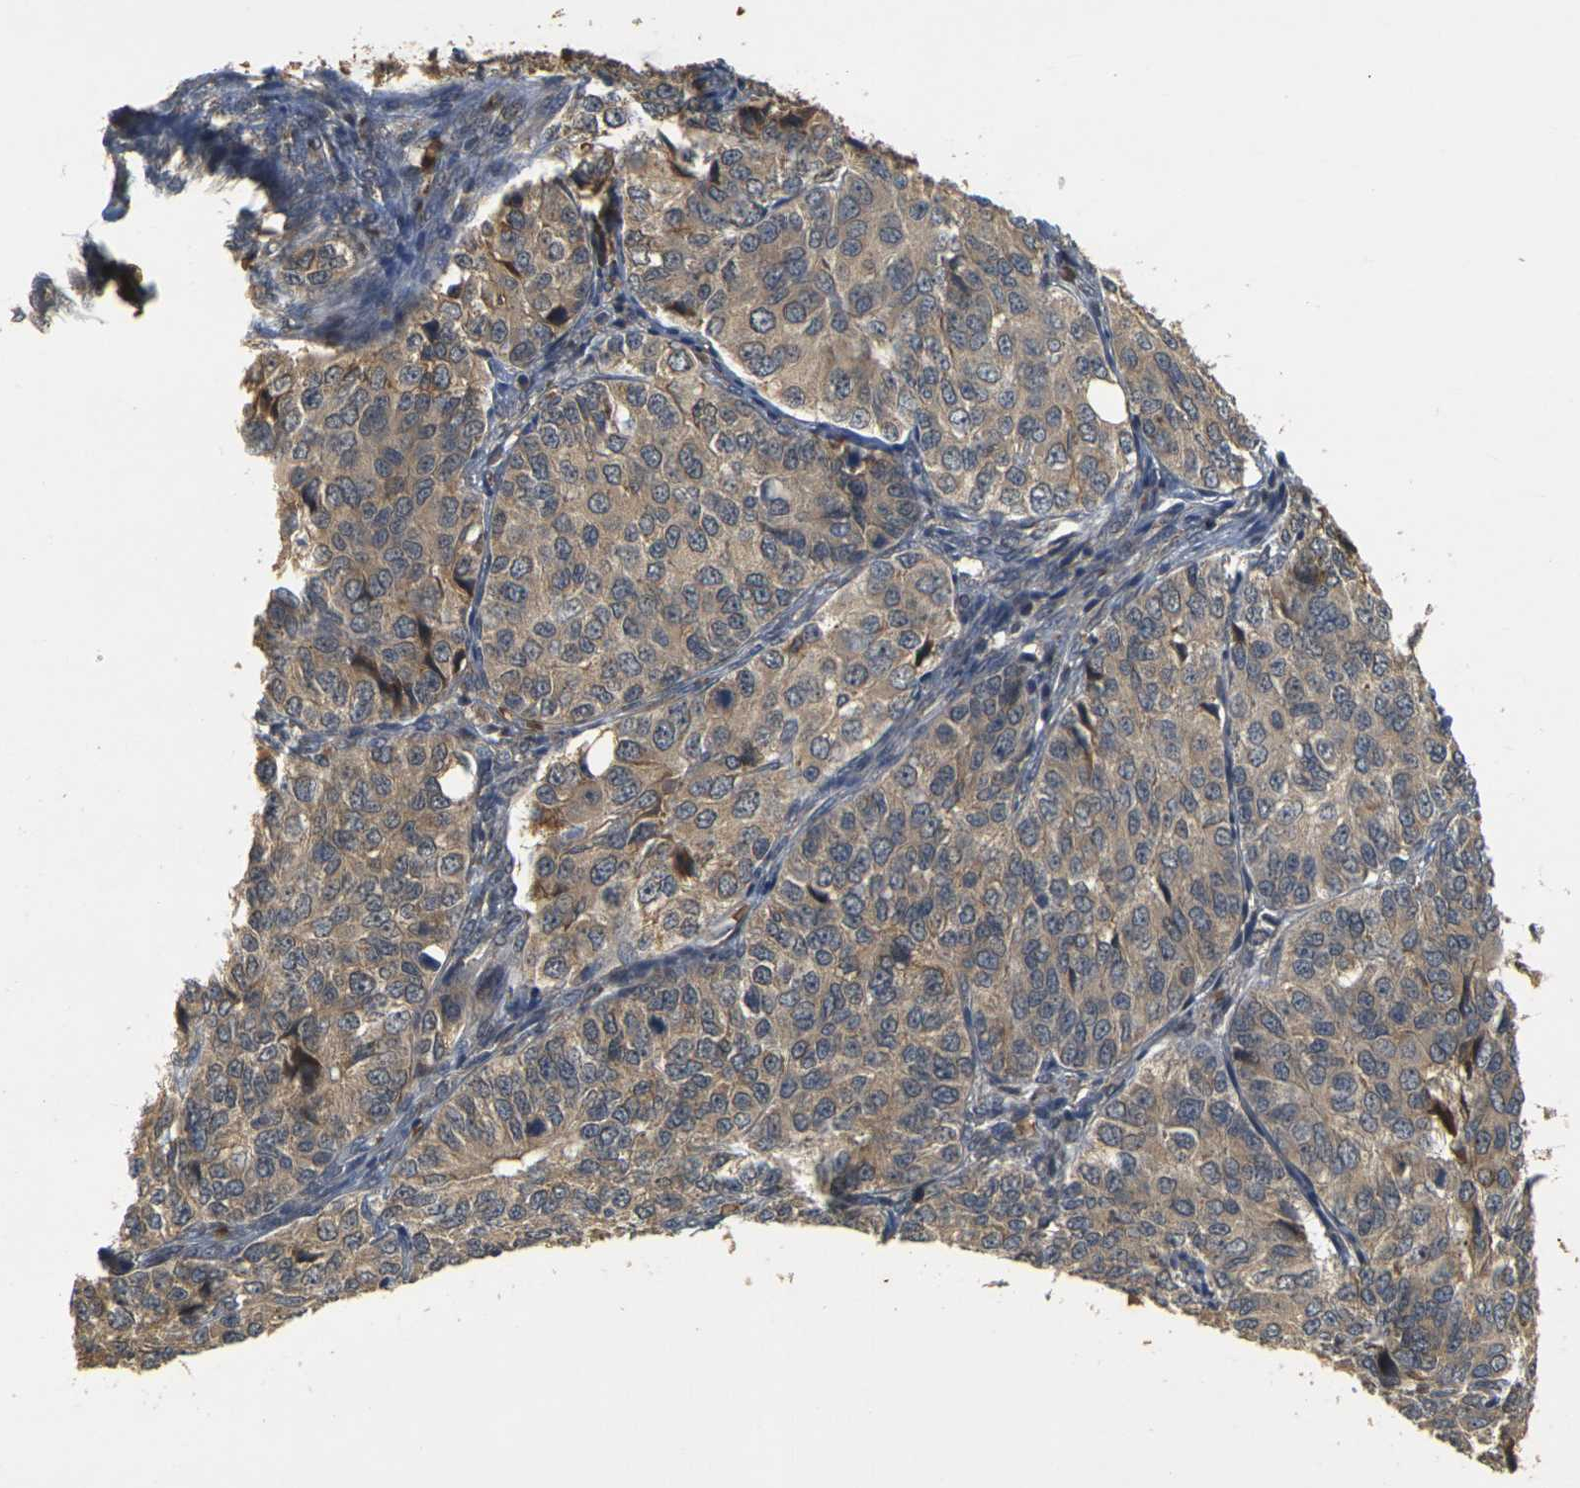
{"staining": {"intensity": "moderate", "quantity": ">75%", "location": "cytoplasmic/membranous"}, "tissue": "ovarian cancer", "cell_type": "Tumor cells", "image_type": "cancer", "snomed": [{"axis": "morphology", "description": "Carcinoma, endometroid"}, {"axis": "topography", "description": "Ovary"}], "caption": "Immunohistochemical staining of ovarian cancer displays moderate cytoplasmic/membranous protein positivity in approximately >75% of tumor cells. Nuclei are stained in blue.", "gene": "MEGF9", "patient": {"sex": "female", "age": 51}}